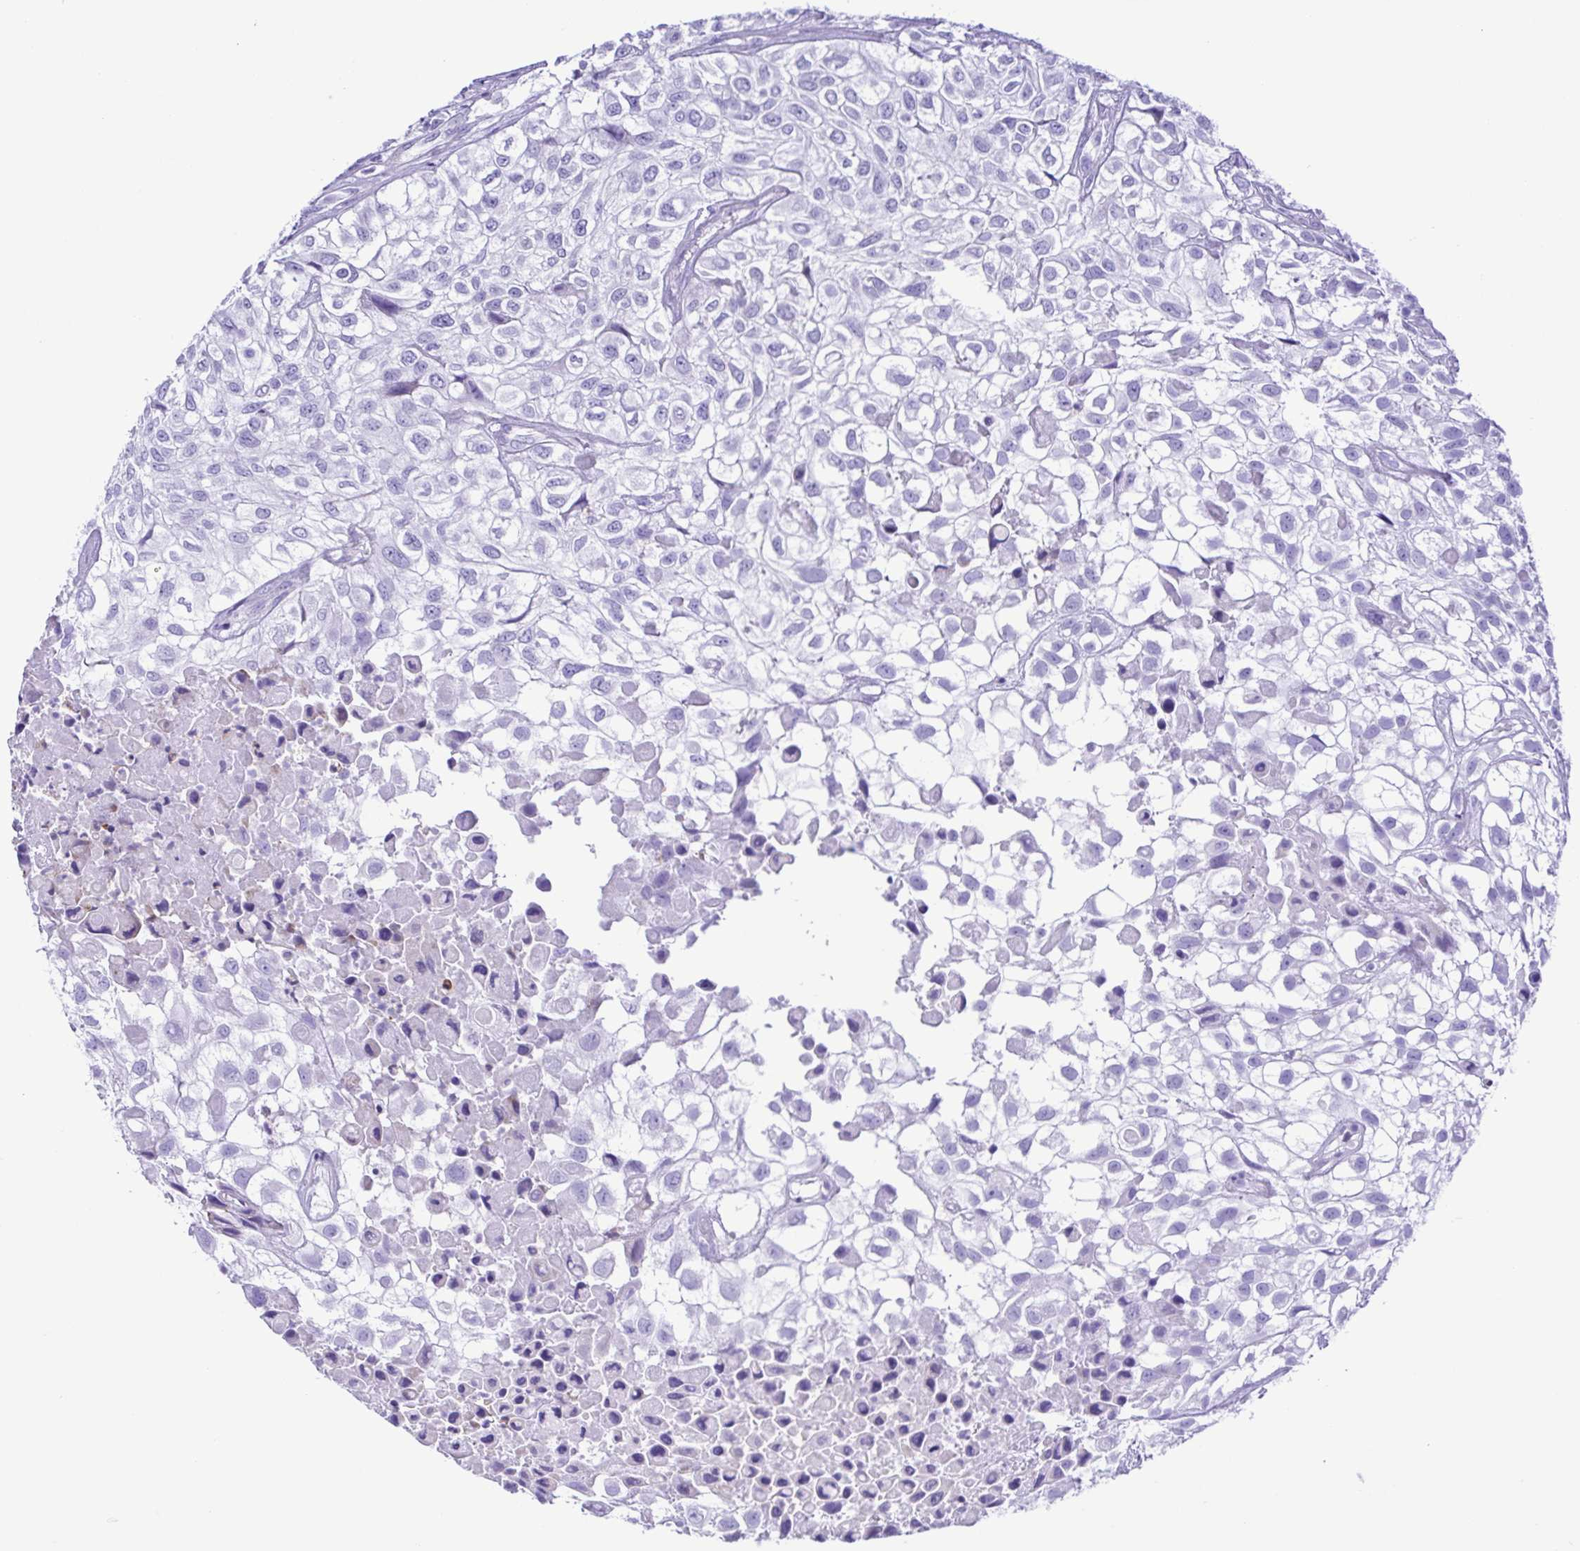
{"staining": {"intensity": "negative", "quantity": "none", "location": "none"}, "tissue": "urothelial cancer", "cell_type": "Tumor cells", "image_type": "cancer", "snomed": [{"axis": "morphology", "description": "Urothelial carcinoma, High grade"}, {"axis": "topography", "description": "Urinary bladder"}], "caption": "IHC image of human high-grade urothelial carcinoma stained for a protein (brown), which demonstrates no expression in tumor cells.", "gene": "GPR17", "patient": {"sex": "male", "age": 56}}